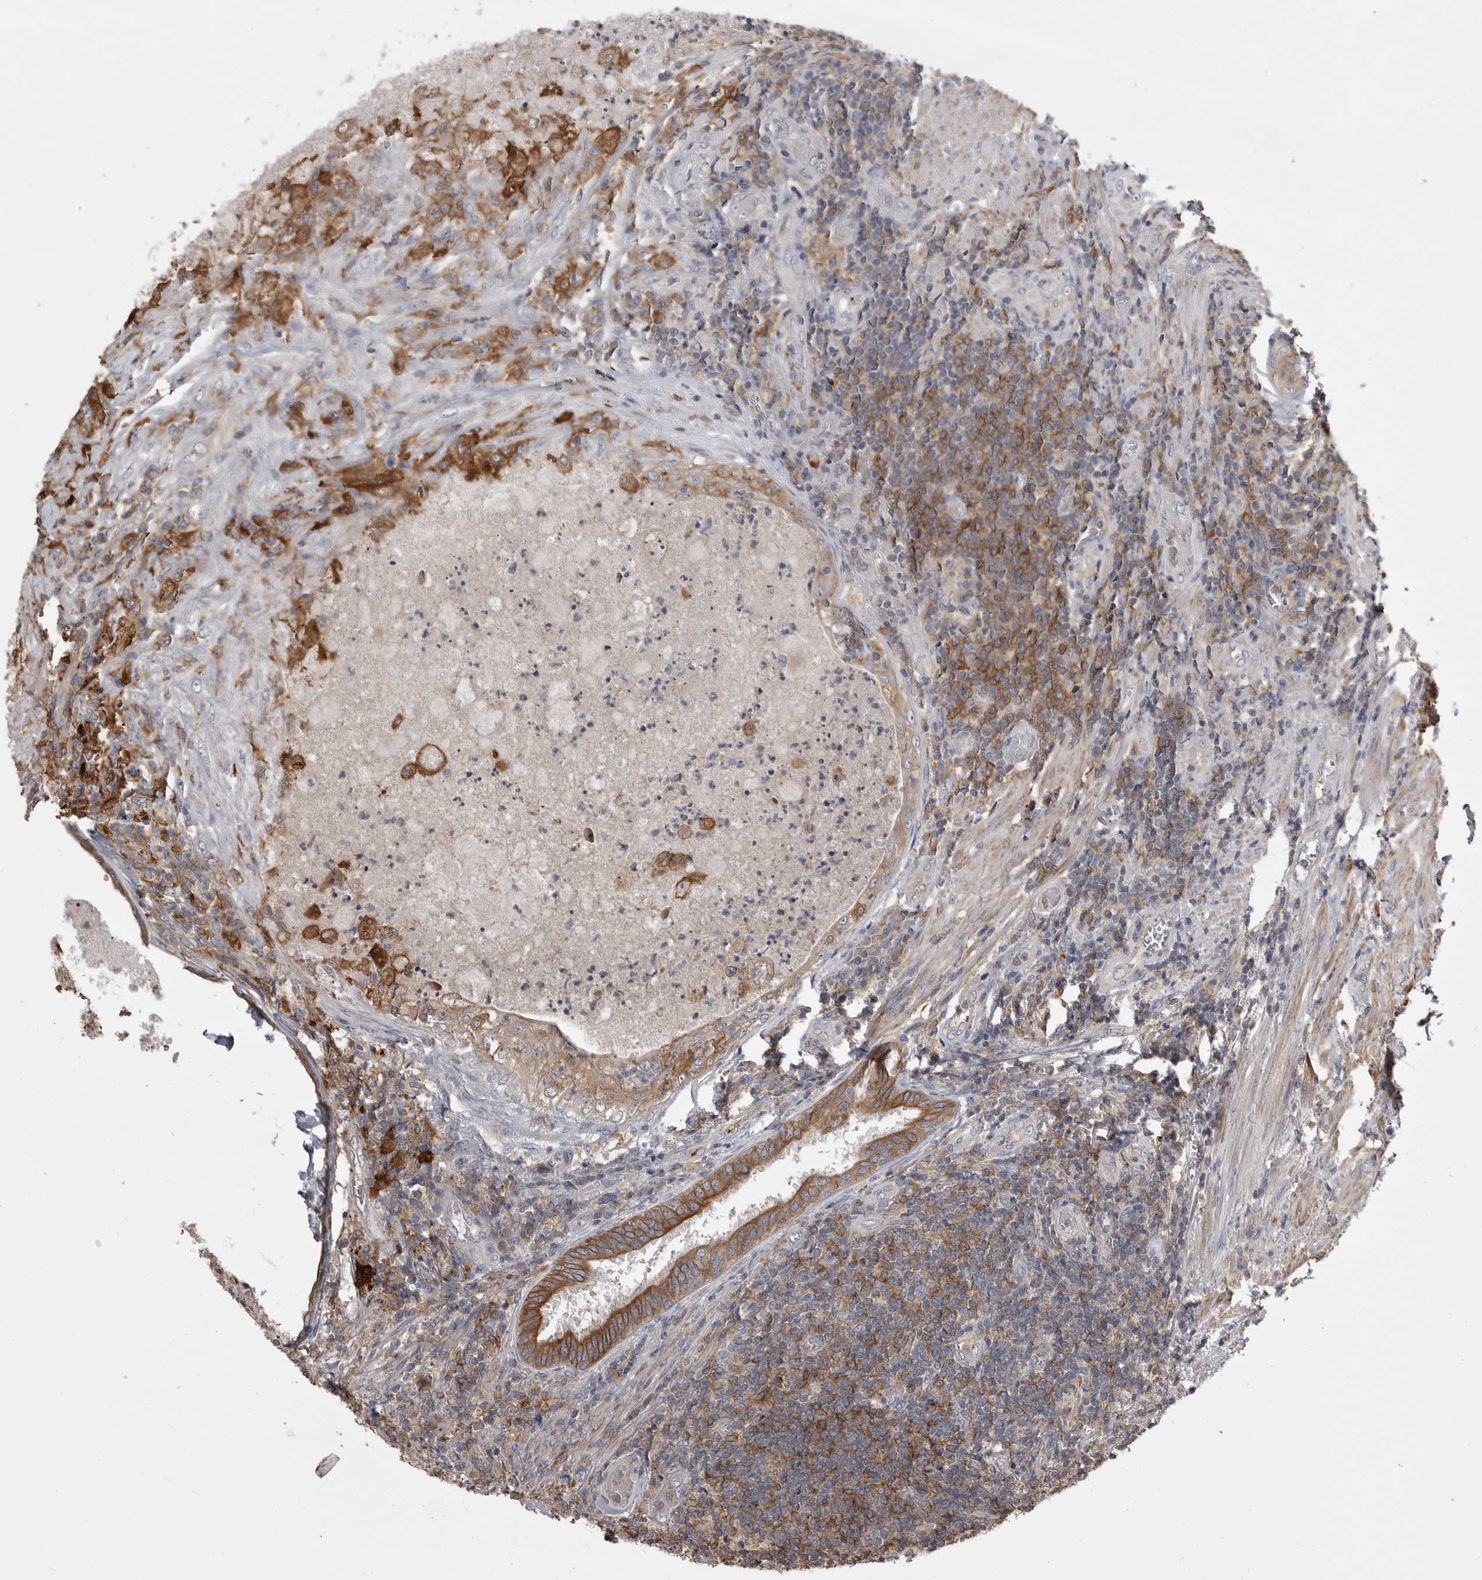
{"staining": {"intensity": "moderate", "quantity": ">75%", "location": "cytoplasmic/membranous"}, "tissue": "prostate", "cell_type": "Glandular cells", "image_type": "normal", "snomed": [{"axis": "morphology", "description": "Normal tissue, NOS"}, {"axis": "topography", "description": "Prostate"}], "caption": "Immunohistochemistry (DAB) staining of benign prostate shows moderate cytoplasmic/membranous protein expression in about >75% of glandular cells. The staining was performed using DAB (3,3'-diaminobenzidine), with brown indicating positive protein expression. Nuclei are stained blue with hematoxylin.", "gene": "CMTM6", "patient": {"sex": "male", "age": 76}}